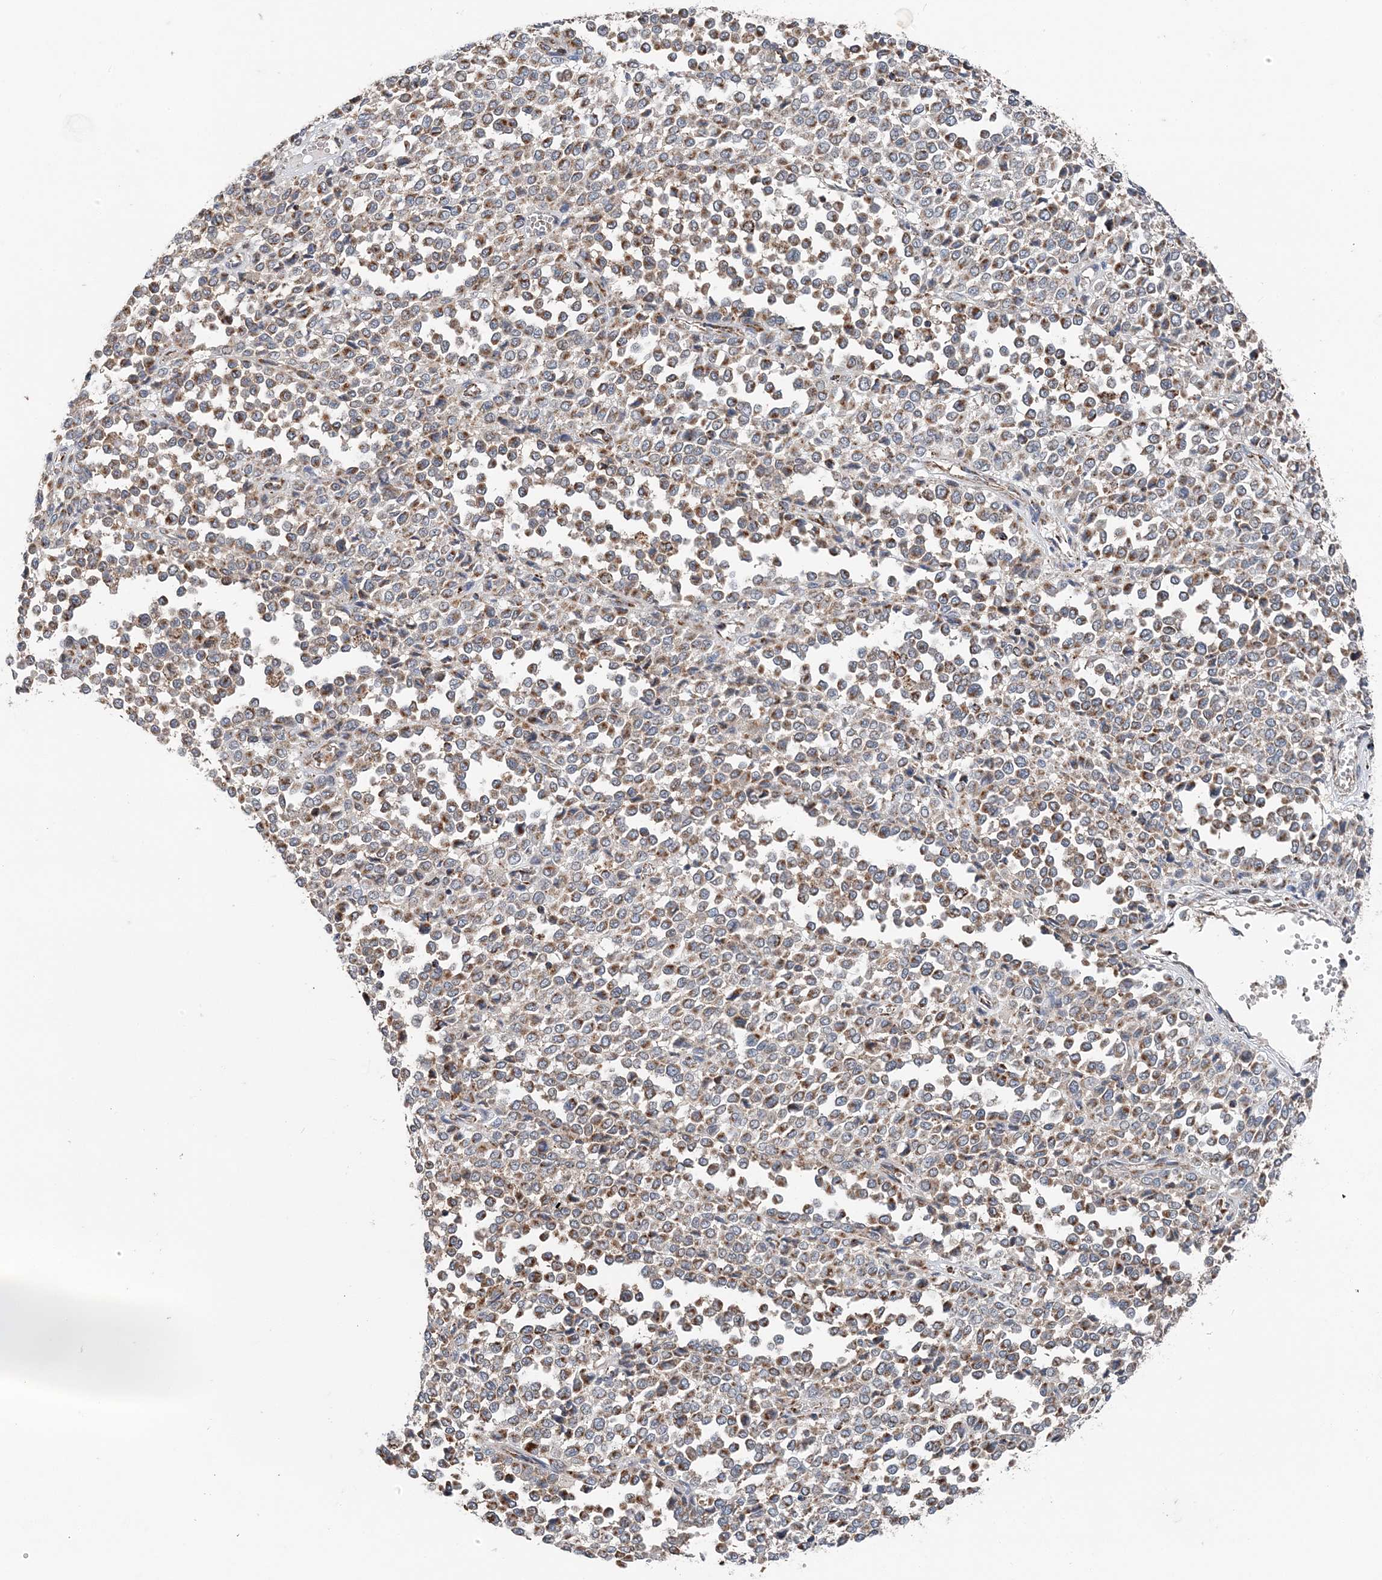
{"staining": {"intensity": "moderate", "quantity": ">75%", "location": "cytoplasmic/membranous"}, "tissue": "melanoma", "cell_type": "Tumor cells", "image_type": "cancer", "snomed": [{"axis": "morphology", "description": "Malignant melanoma, Metastatic site"}, {"axis": "topography", "description": "Pancreas"}], "caption": "A high-resolution photomicrograph shows immunohistochemistry staining of melanoma, which exhibits moderate cytoplasmic/membranous positivity in approximately >75% of tumor cells.", "gene": "SPRY2", "patient": {"sex": "female", "age": 30}}